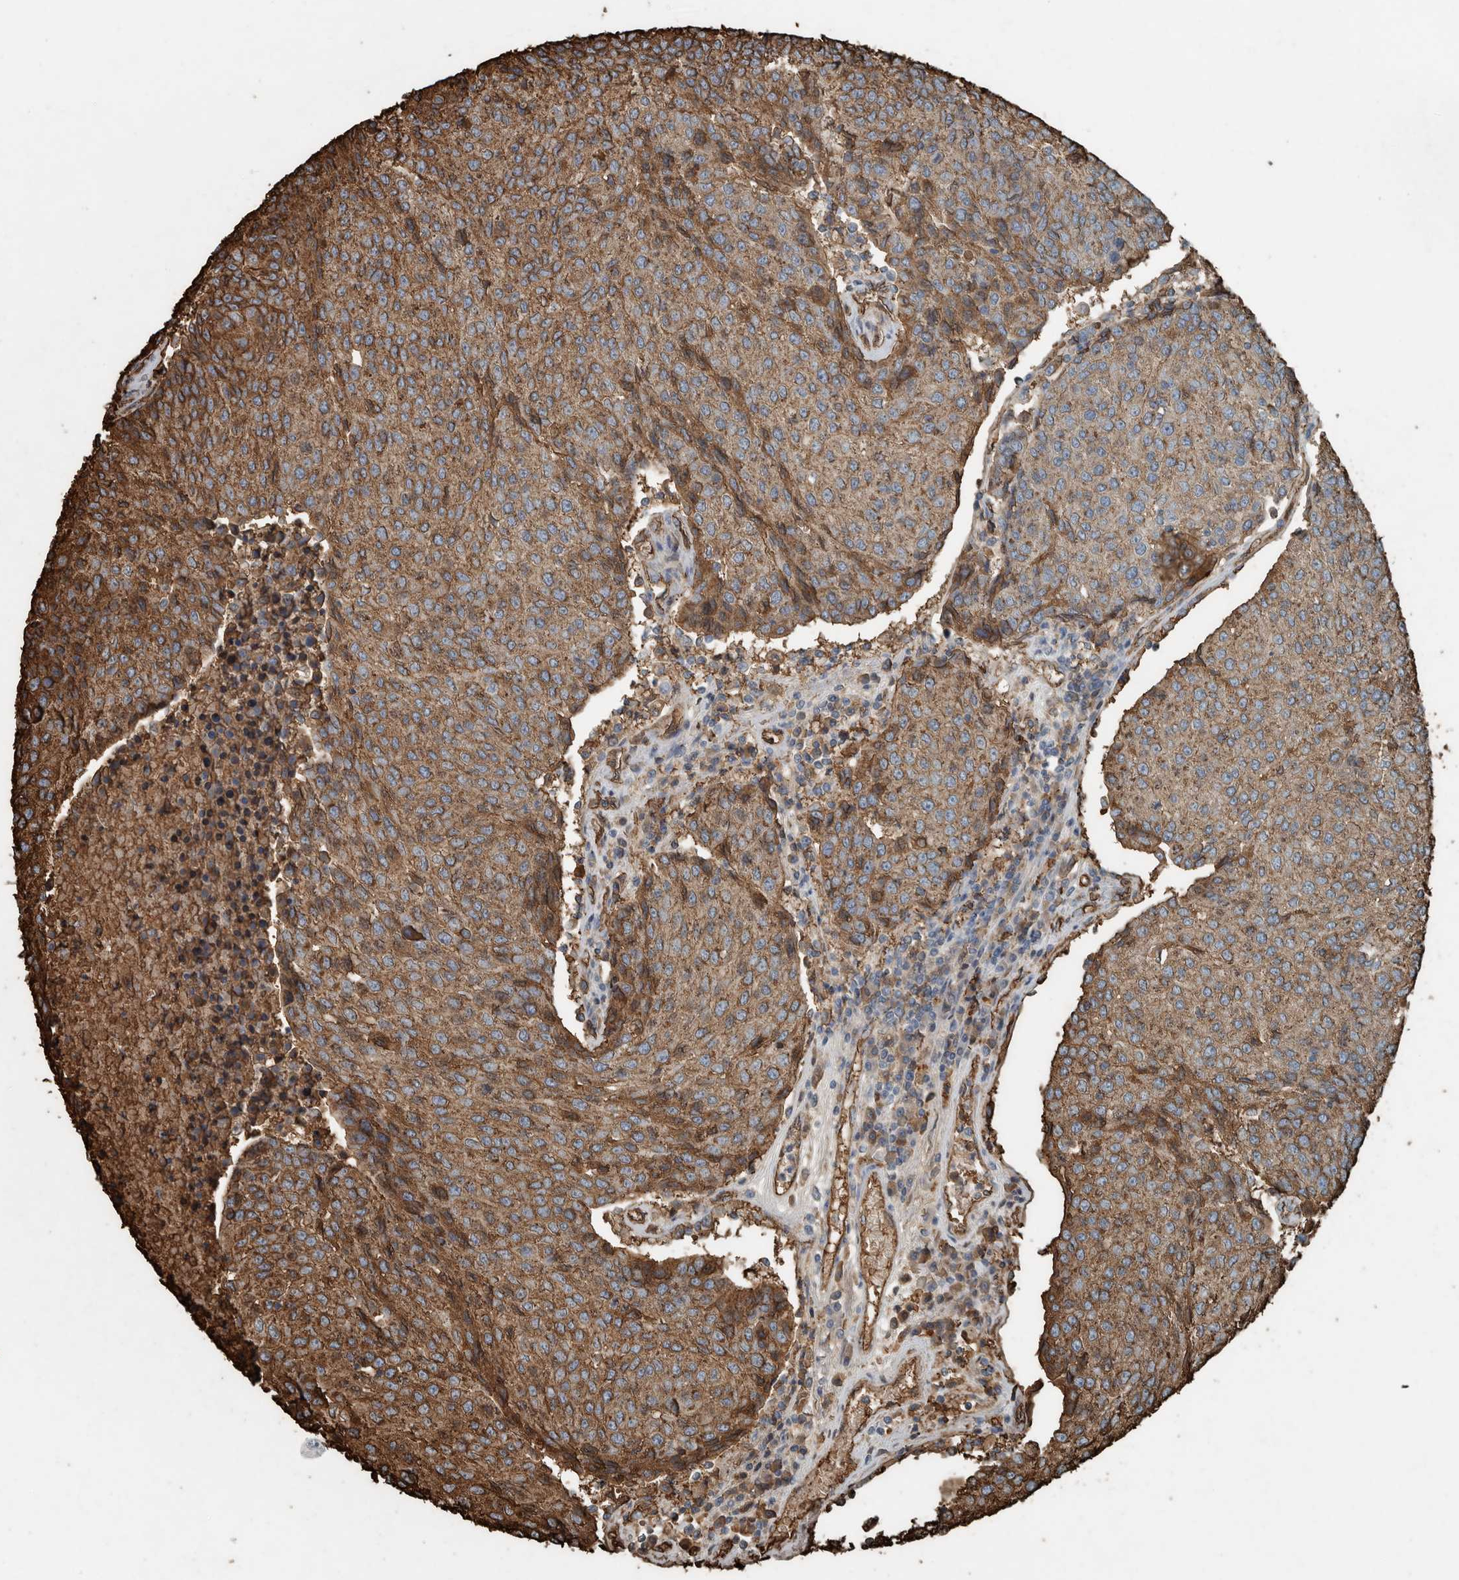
{"staining": {"intensity": "moderate", "quantity": ">75%", "location": "cytoplasmic/membranous"}, "tissue": "urothelial cancer", "cell_type": "Tumor cells", "image_type": "cancer", "snomed": [{"axis": "morphology", "description": "Urothelial carcinoma, High grade"}, {"axis": "topography", "description": "Urinary bladder"}], "caption": "Immunohistochemistry (IHC) photomicrograph of human urothelial cancer stained for a protein (brown), which exhibits medium levels of moderate cytoplasmic/membranous positivity in approximately >75% of tumor cells.", "gene": "LBP", "patient": {"sex": "female", "age": 85}}